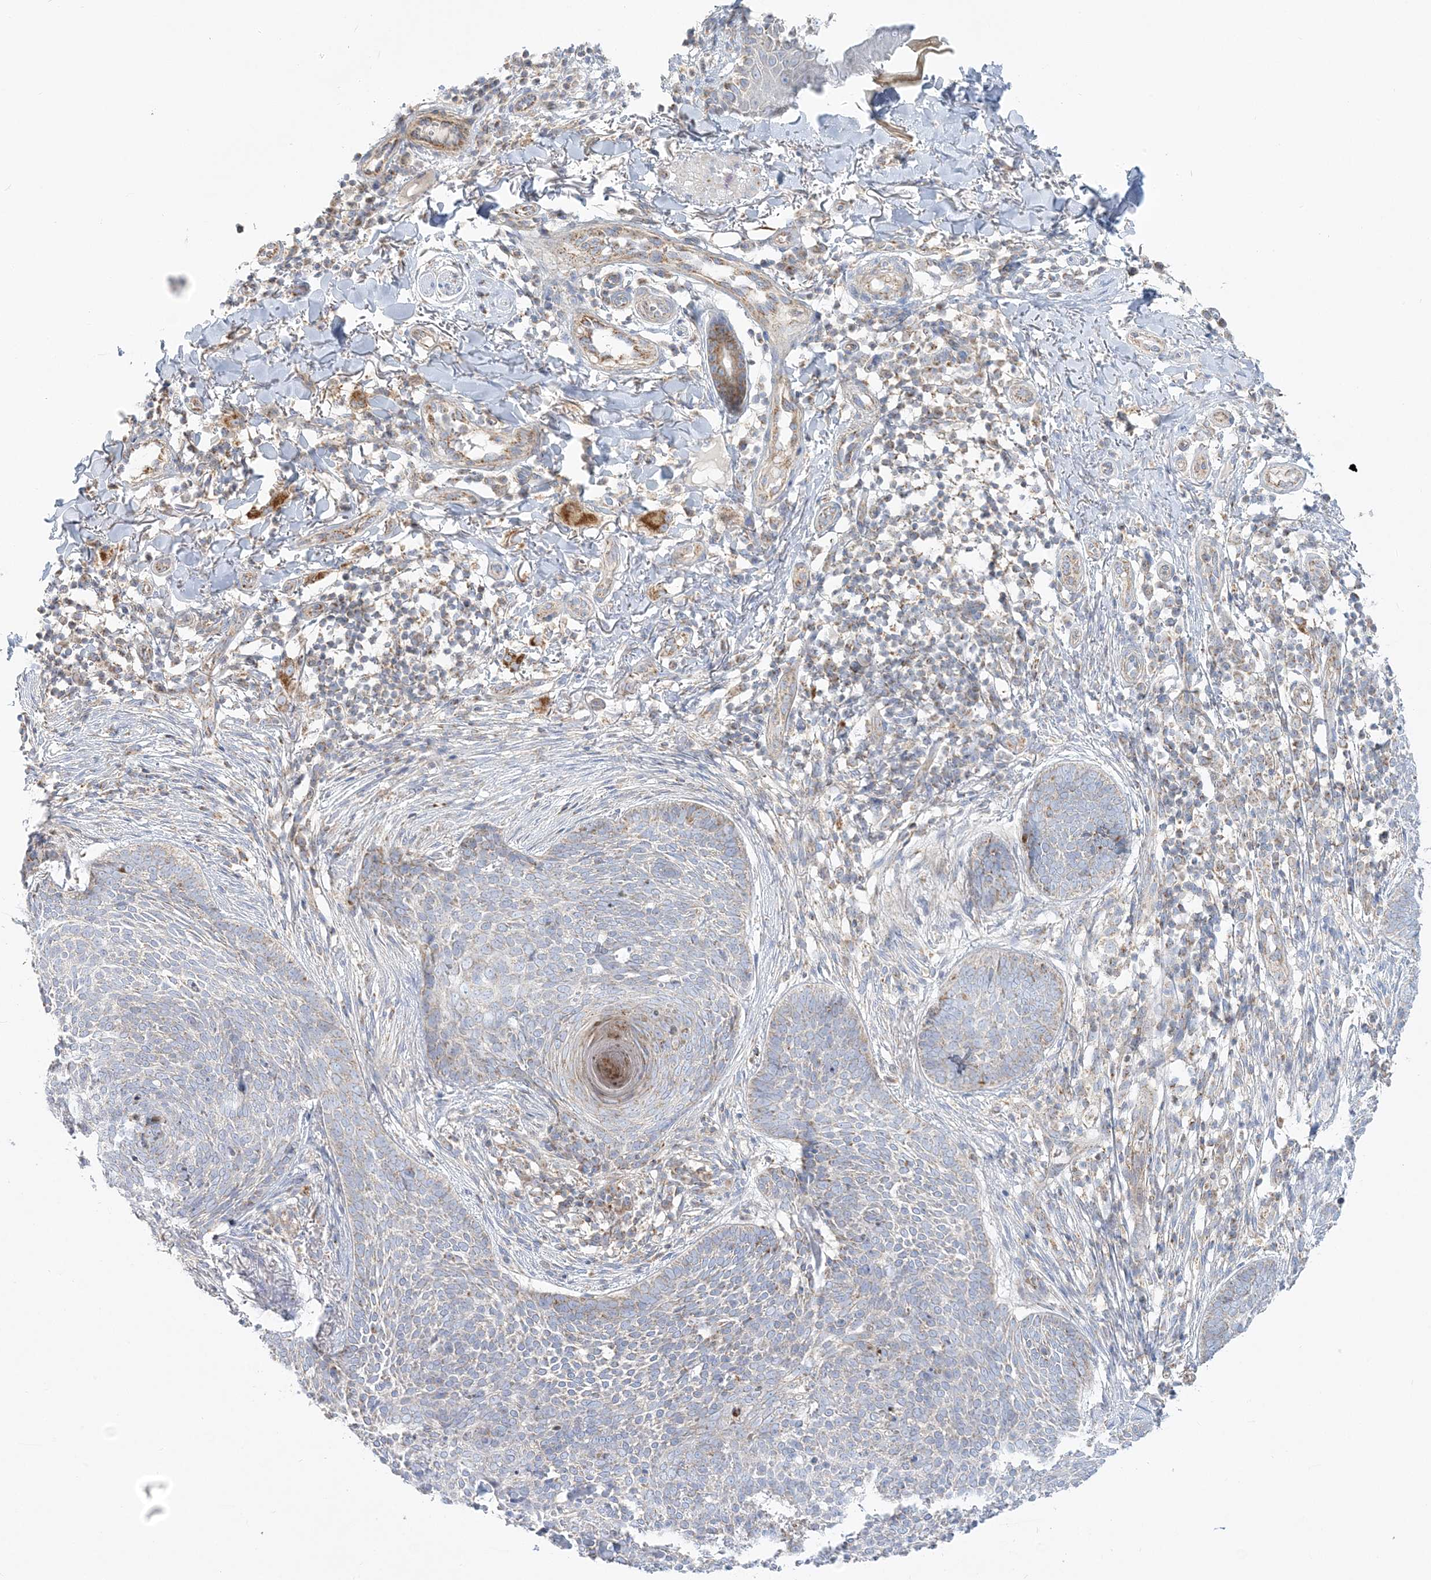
{"staining": {"intensity": "weak", "quantity": "<25%", "location": "cytoplasmic/membranous"}, "tissue": "skin cancer", "cell_type": "Tumor cells", "image_type": "cancer", "snomed": [{"axis": "morphology", "description": "Basal cell carcinoma"}, {"axis": "topography", "description": "Skin"}], "caption": "IHC image of neoplastic tissue: human basal cell carcinoma (skin) stained with DAB (3,3'-diaminobenzidine) demonstrates no significant protein expression in tumor cells.", "gene": "TBC1D14", "patient": {"sex": "female", "age": 64}}